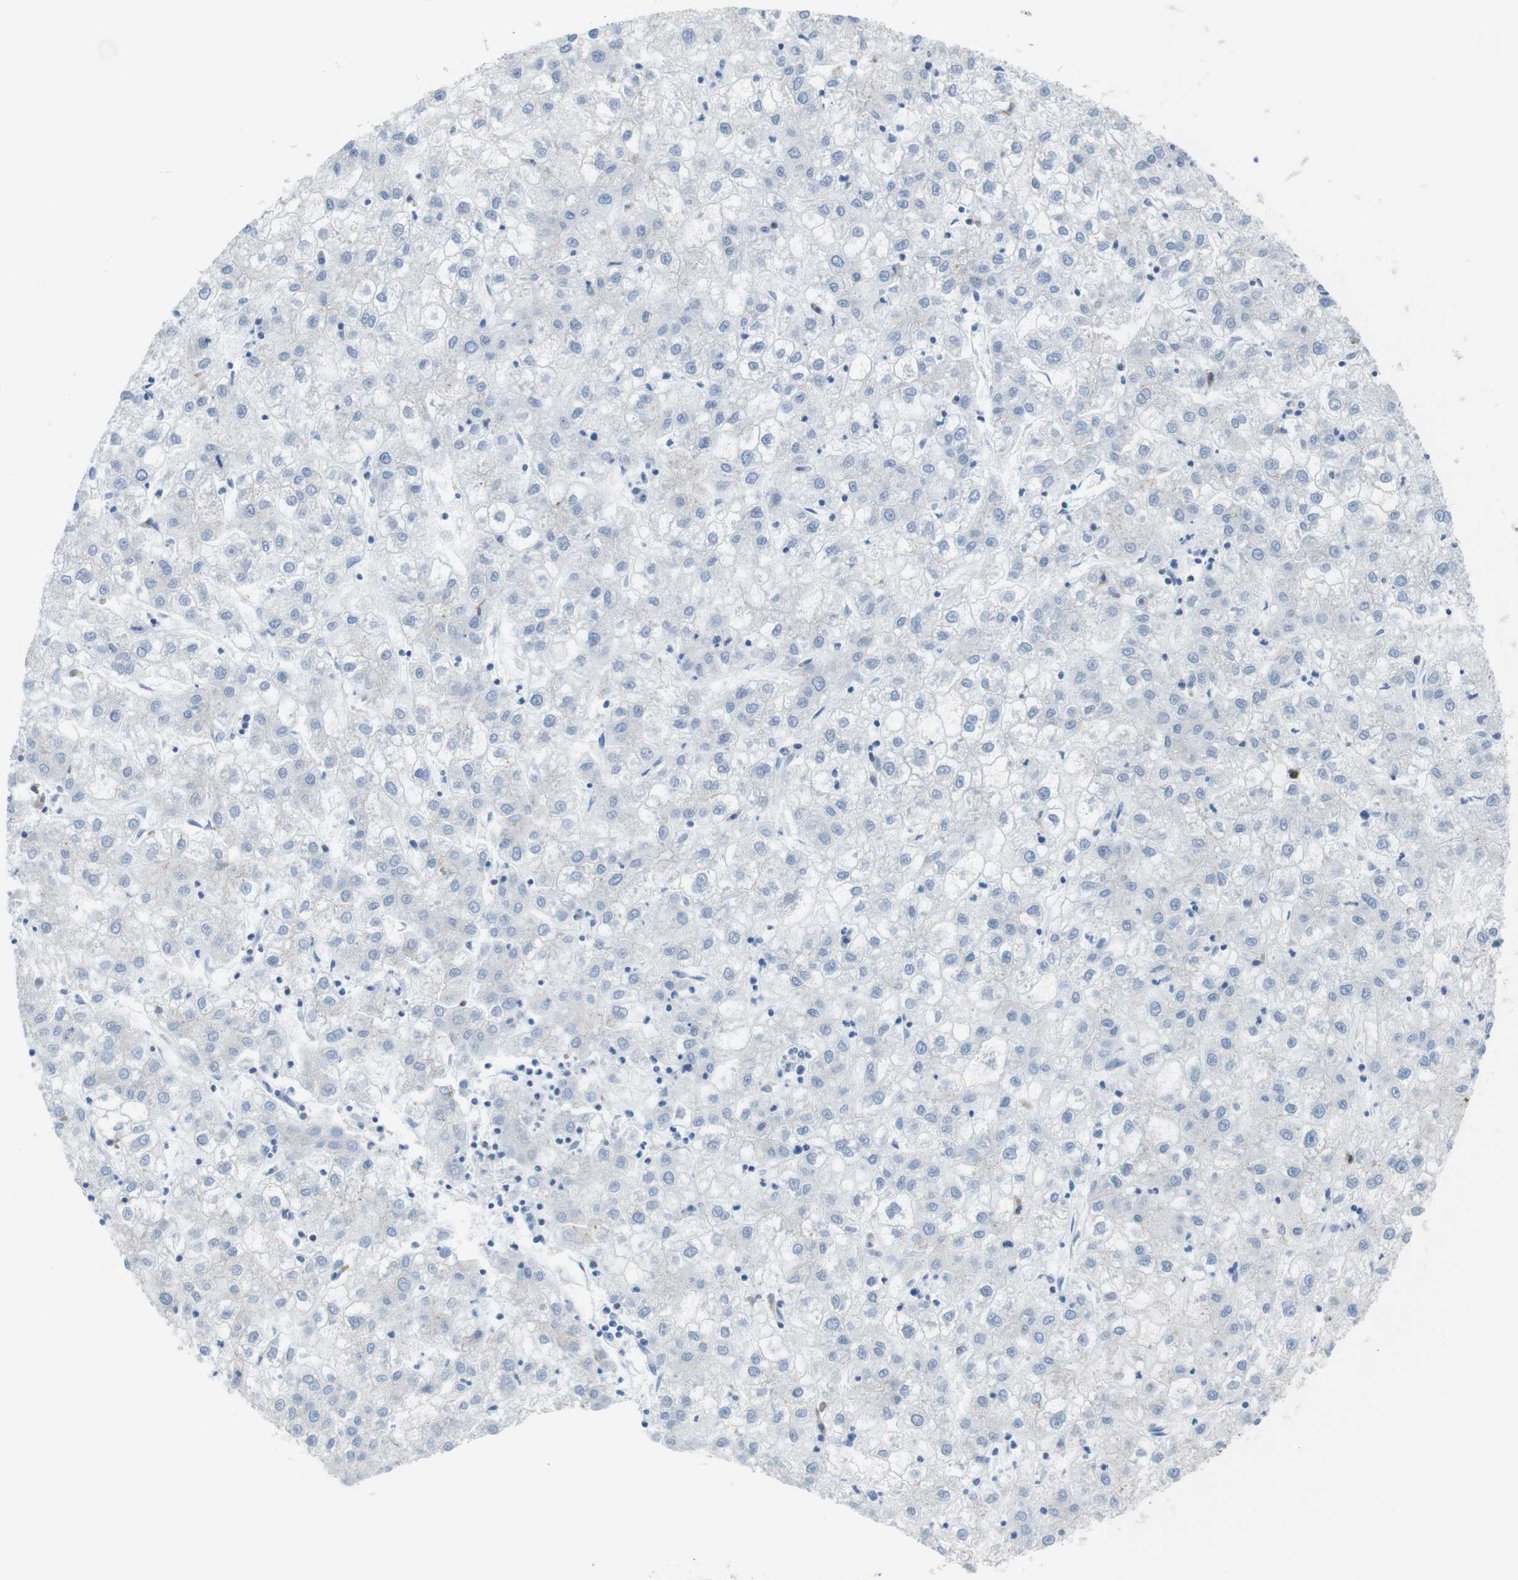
{"staining": {"intensity": "negative", "quantity": "none", "location": "none"}, "tissue": "liver cancer", "cell_type": "Tumor cells", "image_type": "cancer", "snomed": [{"axis": "morphology", "description": "Carcinoma, Hepatocellular, NOS"}, {"axis": "topography", "description": "Liver"}], "caption": "Tumor cells are negative for protein expression in human liver cancer.", "gene": "CLMN", "patient": {"sex": "male", "age": 72}}